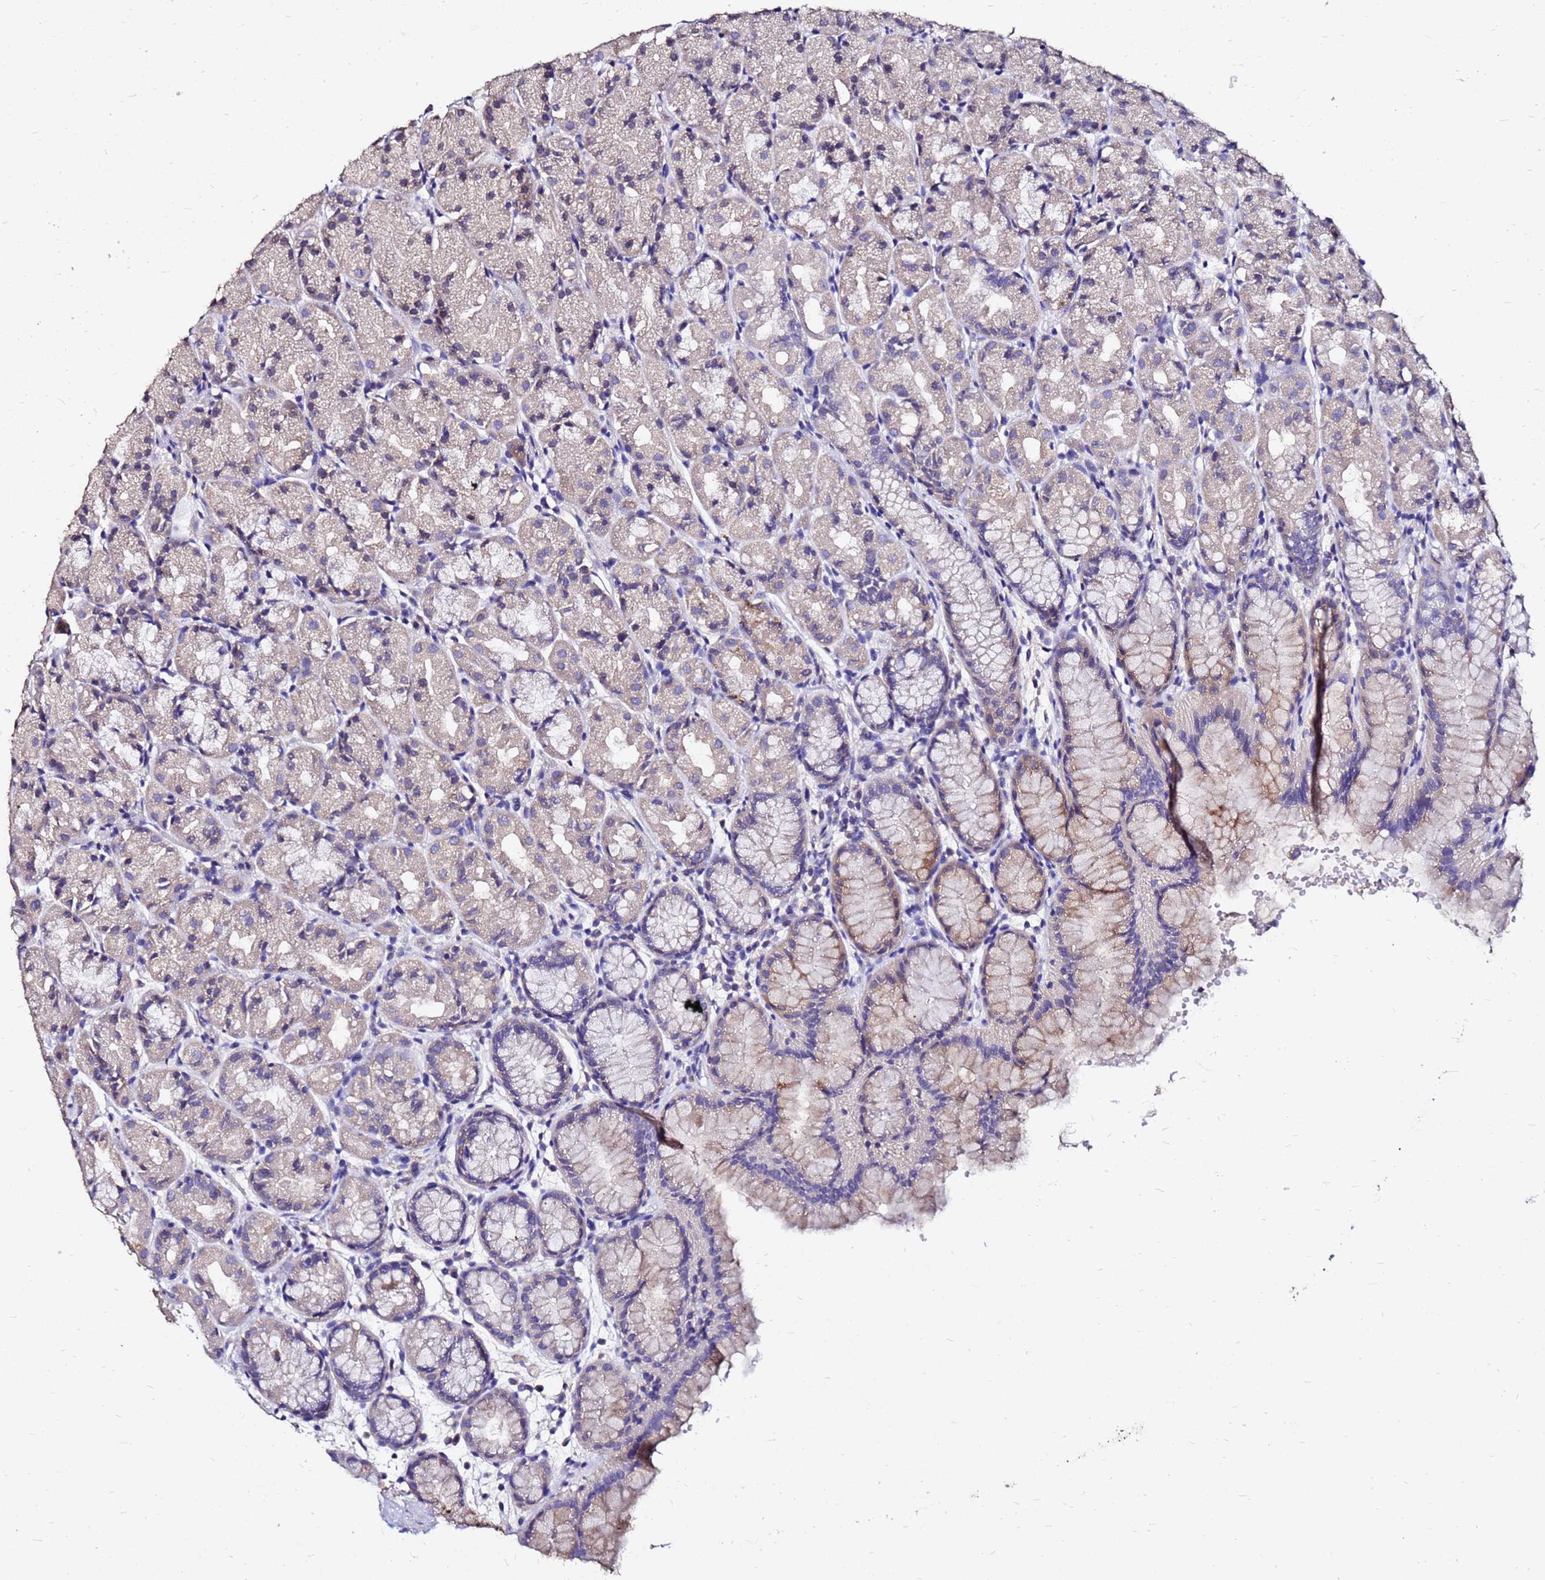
{"staining": {"intensity": "weak", "quantity": "<25%", "location": "cytoplasmic/membranous"}, "tissue": "stomach", "cell_type": "Glandular cells", "image_type": "normal", "snomed": [{"axis": "morphology", "description": "Normal tissue, NOS"}, {"axis": "topography", "description": "Stomach, upper"}], "caption": "This is an immunohistochemistry image of benign human stomach. There is no expression in glandular cells.", "gene": "FAM183A", "patient": {"sex": "male", "age": 47}}